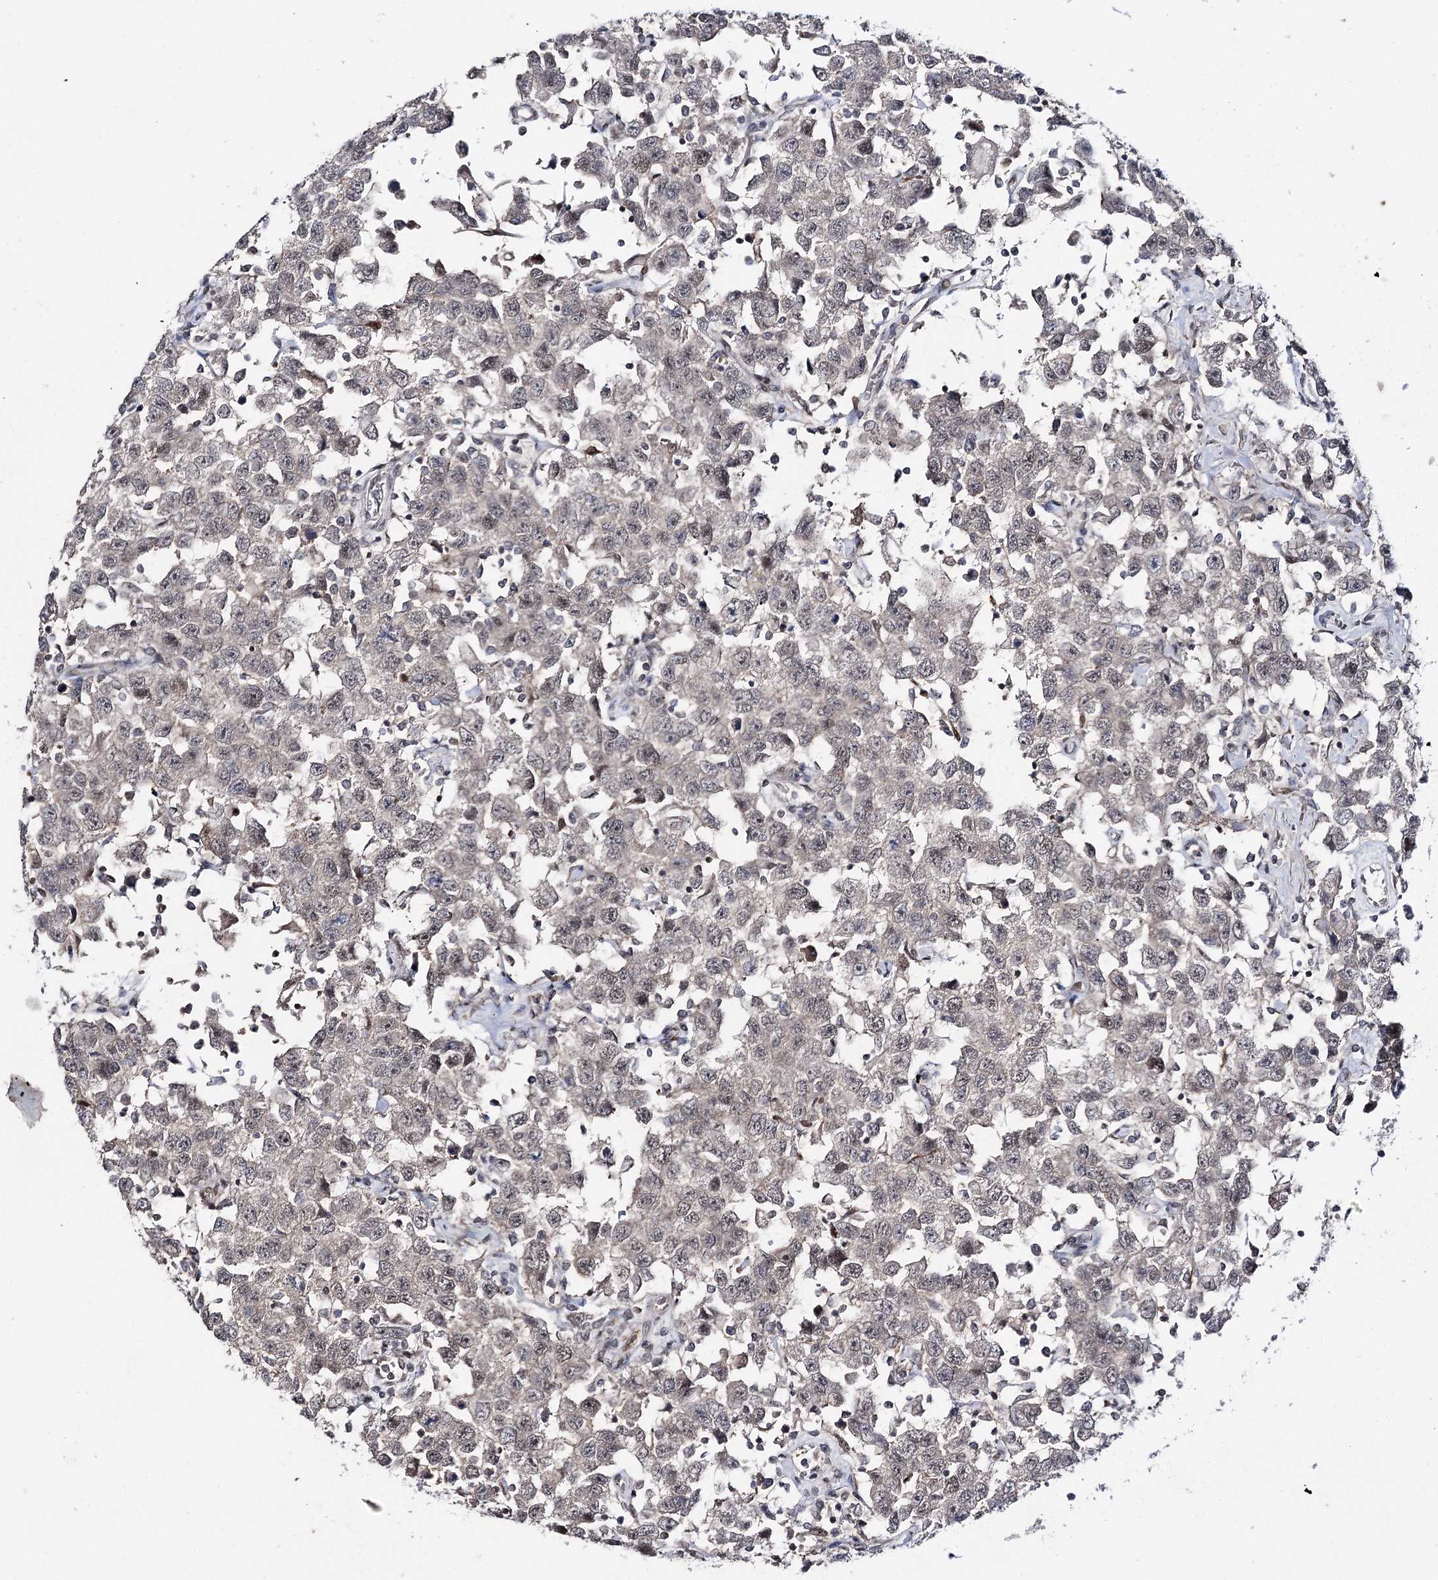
{"staining": {"intensity": "negative", "quantity": "none", "location": "none"}, "tissue": "testis cancer", "cell_type": "Tumor cells", "image_type": "cancer", "snomed": [{"axis": "morphology", "description": "Seminoma, NOS"}, {"axis": "topography", "description": "Testis"}], "caption": "An immunohistochemistry (IHC) micrograph of testis cancer is shown. There is no staining in tumor cells of testis cancer.", "gene": "HSD11B2", "patient": {"sex": "male", "age": 41}}